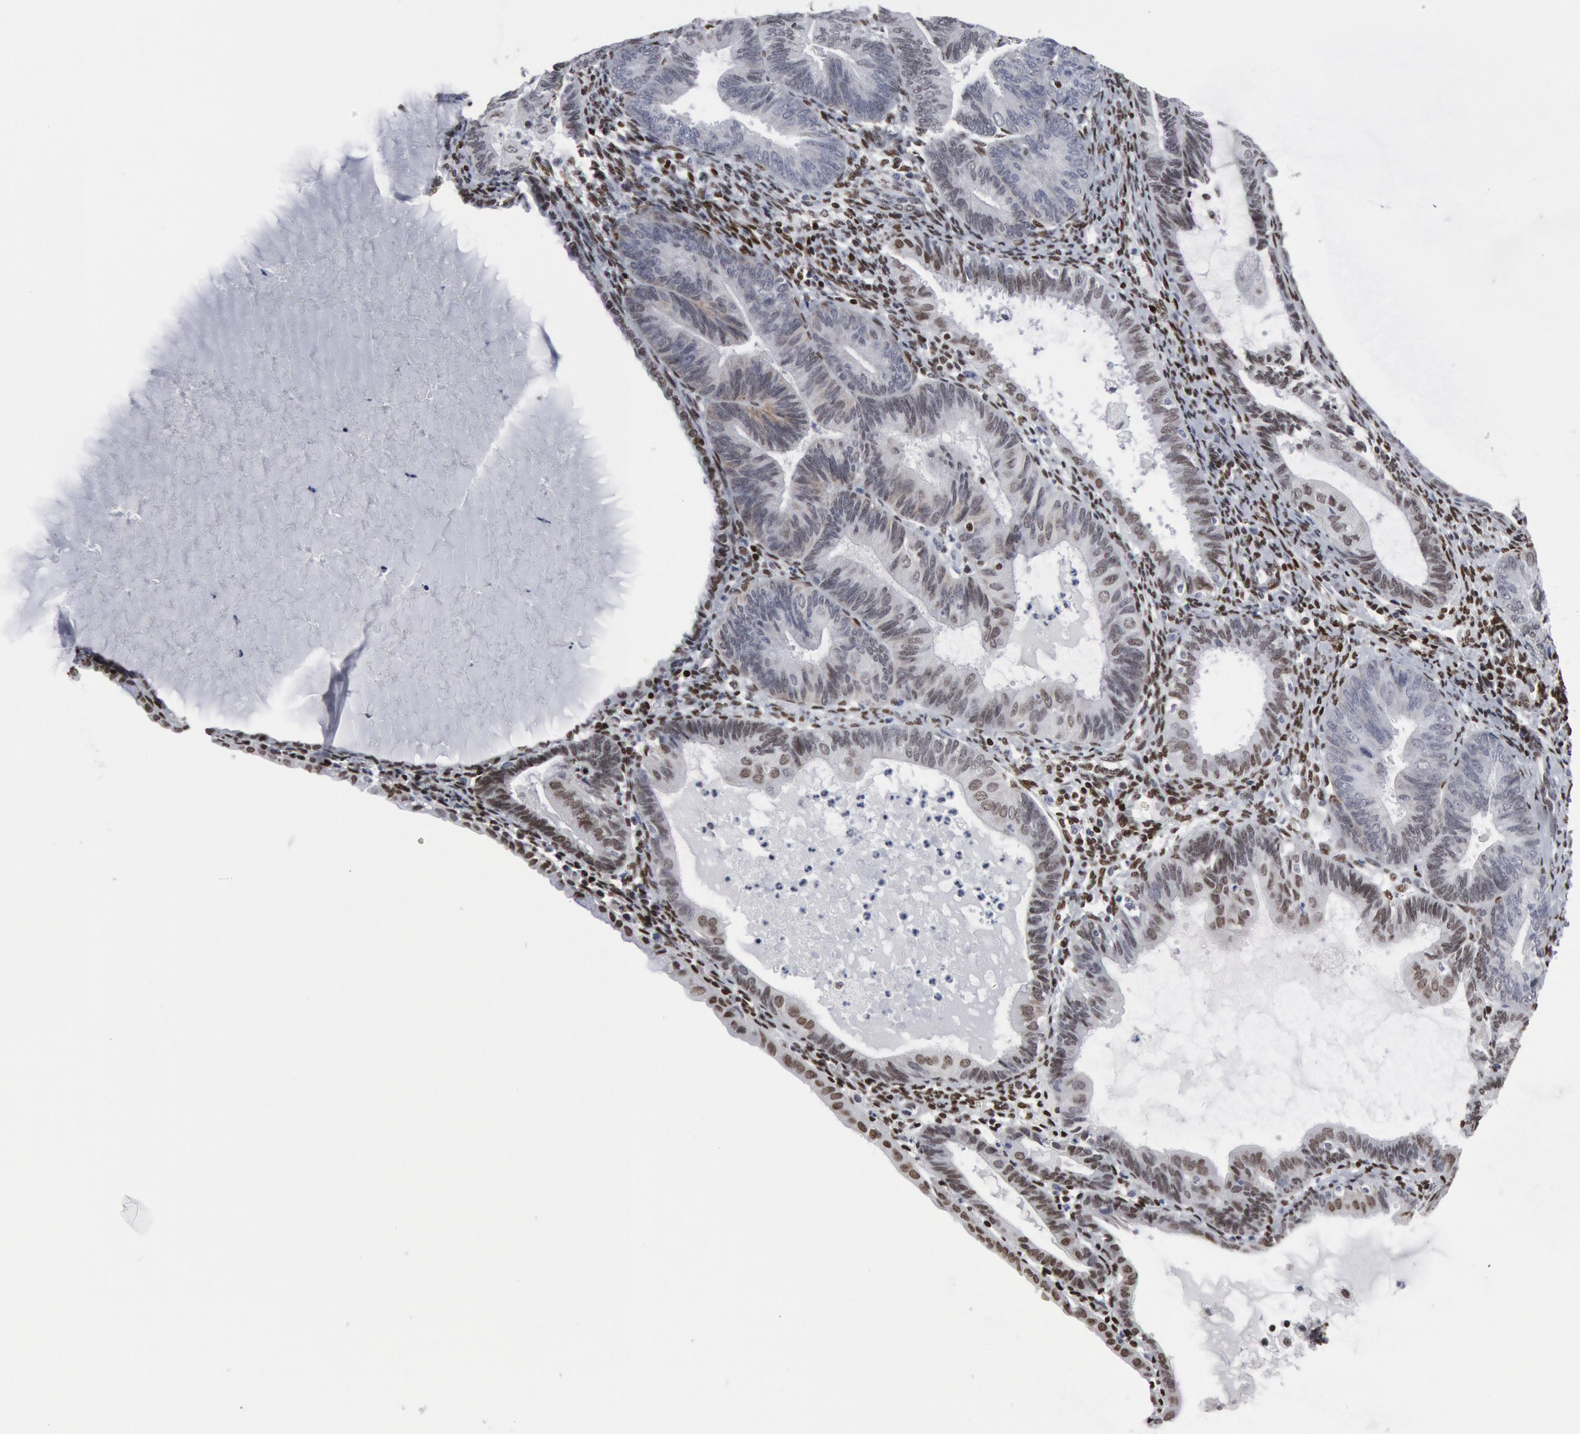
{"staining": {"intensity": "negative", "quantity": "none", "location": "none"}, "tissue": "endometrial cancer", "cell_type": "Tumor cells", "image_type": "cancer", "snomed": [{"axis": "morphology", "description": "Adenocarcinoma, NOS"}, {"axis": "topography", "description": "Endometrium"}], "caption": "Tumor cells are negative for protein expression in human endometrial adenocarcinoma.", "gene": "MECP2", "patient": {"sex": "female", "age": 63}}